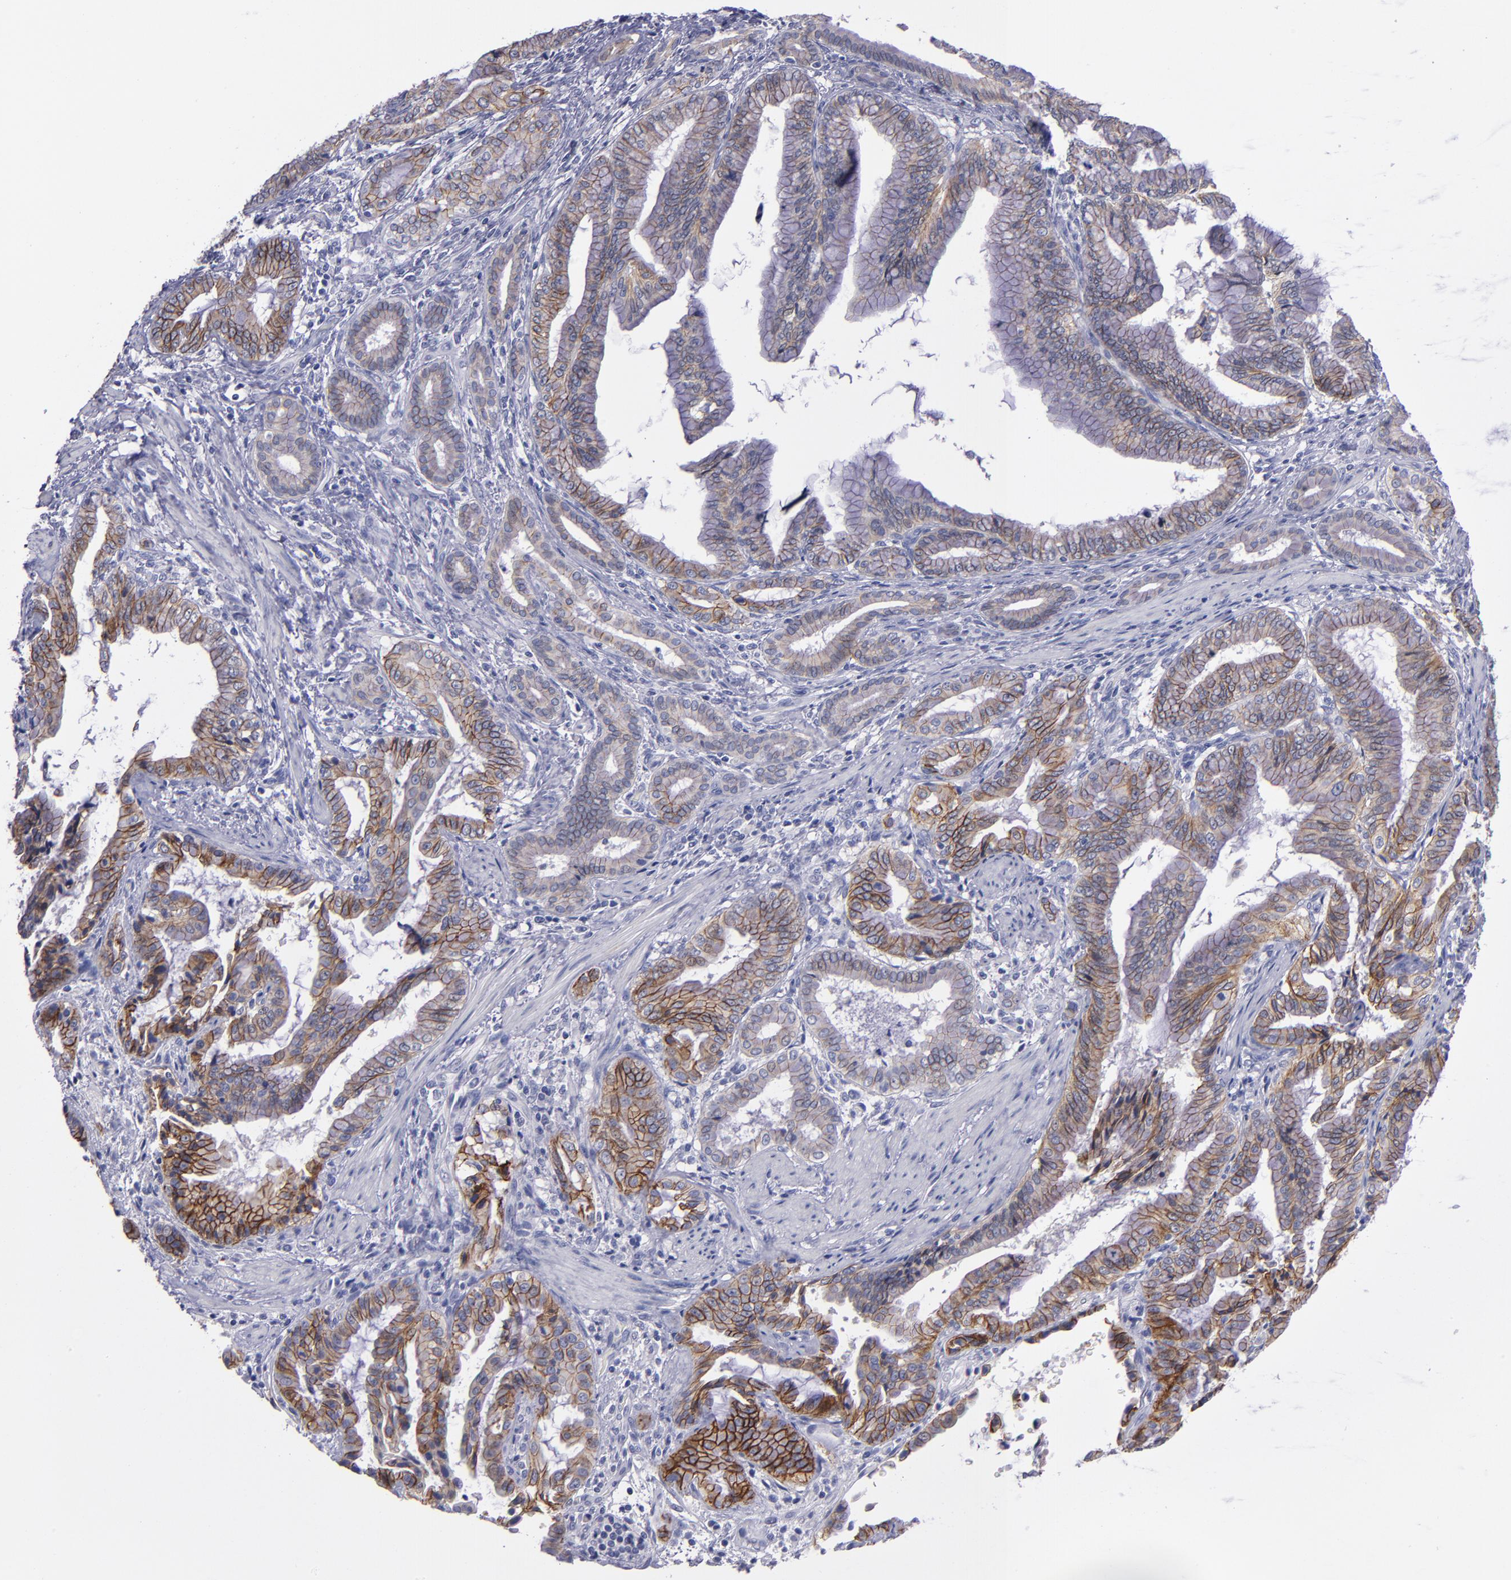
{"staining": {"intensity": "moderate", "quantity": ">75%", "location": "cytoplasmic/membranous"}, "tissue": "pancreatic cancer", "cell_type": "Tumor cells", "image_type": "cancer", "snomed": [{"axis": "morphology", "description": "Adenocarcinoma, NOS"}, {"axis": "topography", "description": "Pancreas"}], "caption": "Moderate cytoplasmic/membranous expression is seen in about >75% of tumor cells in pancreatic cancer.", "gene": "CDH3", "patient": {"sex": "female", "age": 64}}